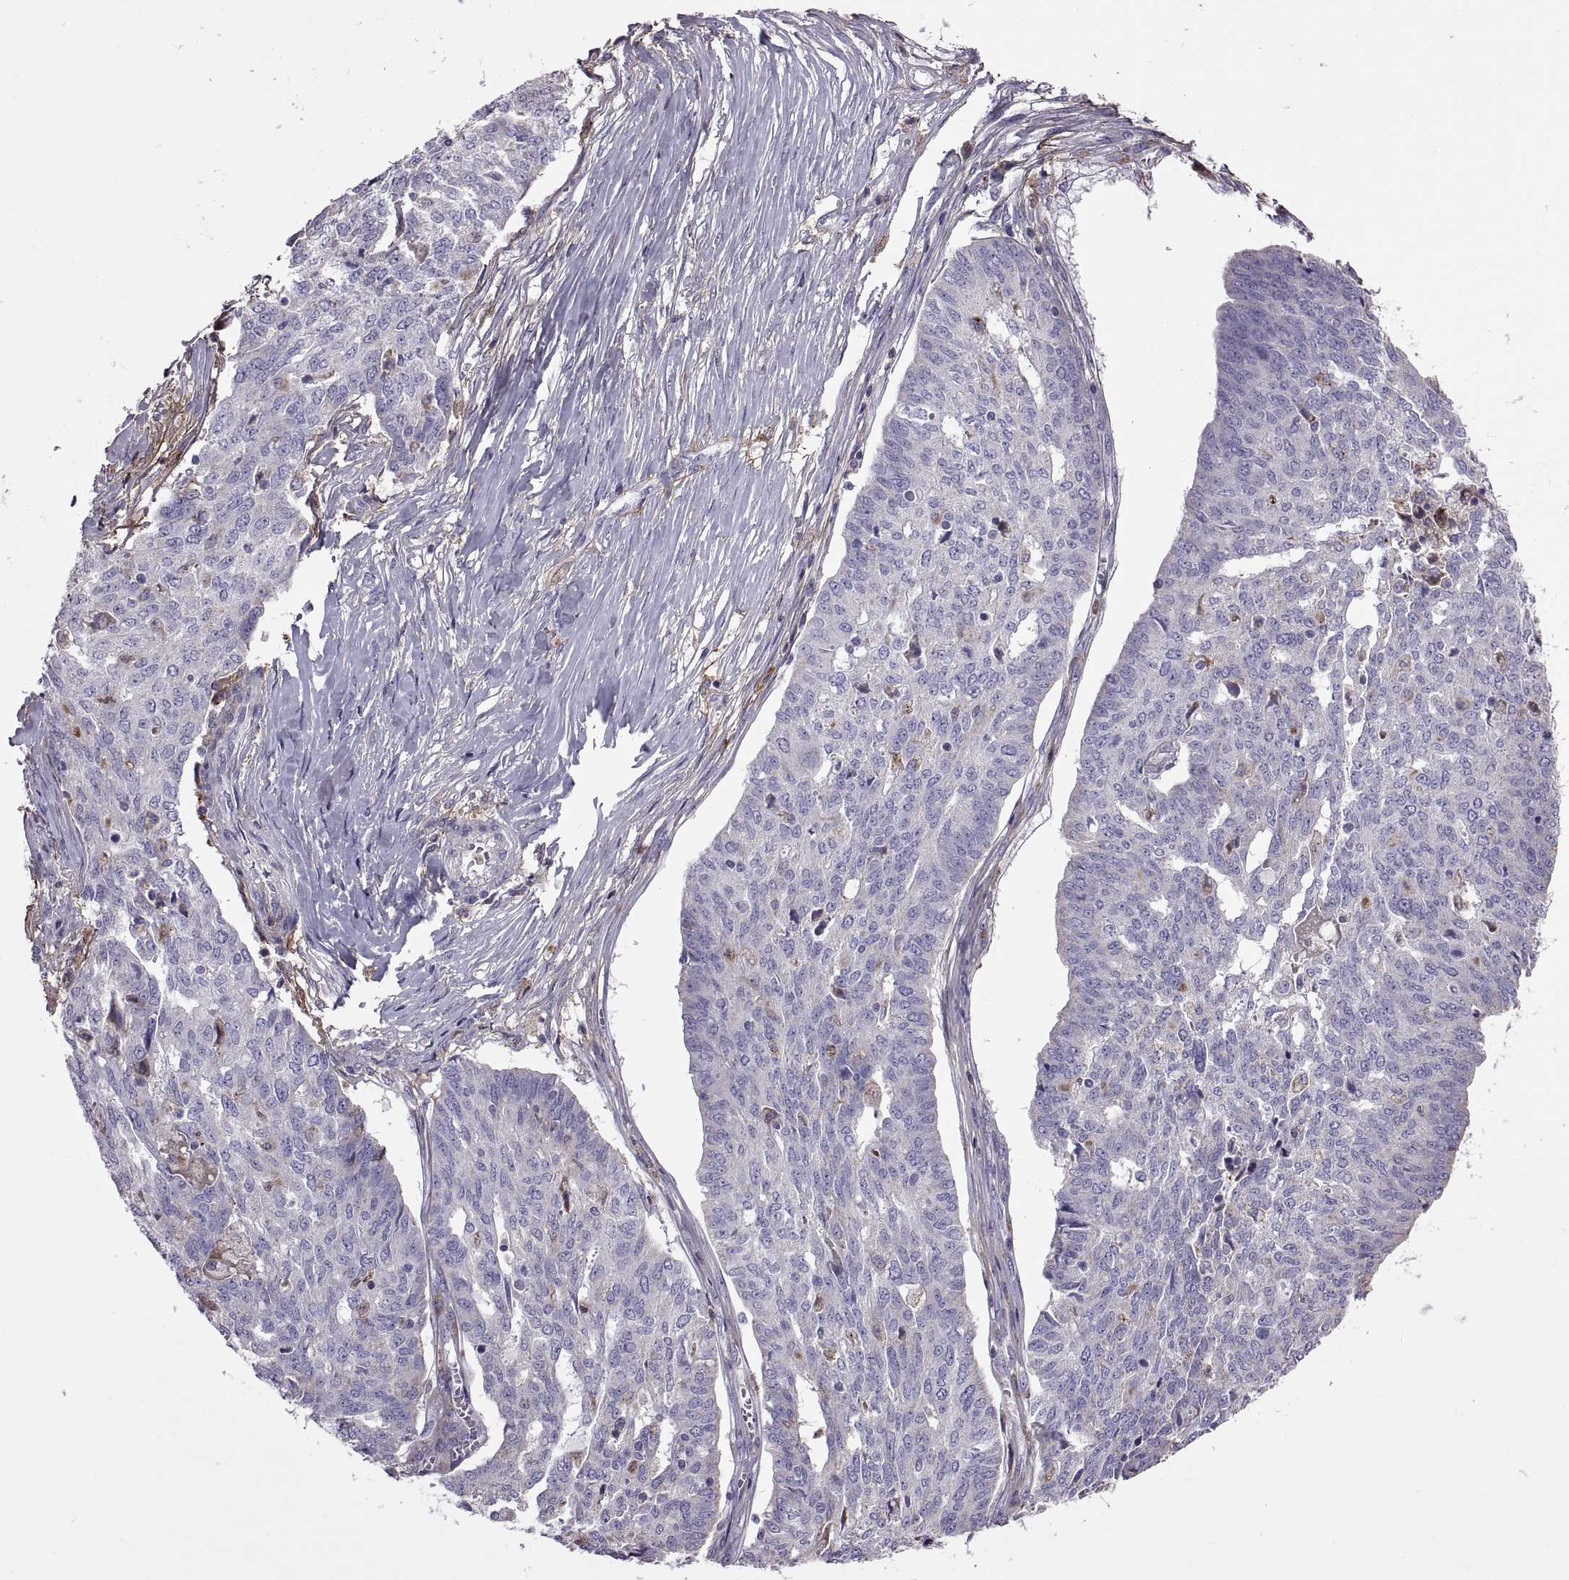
{"staining": {"intensity": "negative", "quantity": "none", "location": "none"}, "tissue": "ovarian cancer", "cell_type": "Tumor cells", "image_type": "cancer", "snomed": [{"axis": "morphology", "description": "Cystadenocarcinoma, serous, NOS"}, {"axis": "topography", "description": "Ovary"}], "caption": "Serous cystadenocarcinoma (ovarian) stained for a protein using immunohistochemistry reveals no staining tumor cells.", "gene": "EMILIN2", "patient": {"sex": "female", "age": 67}}